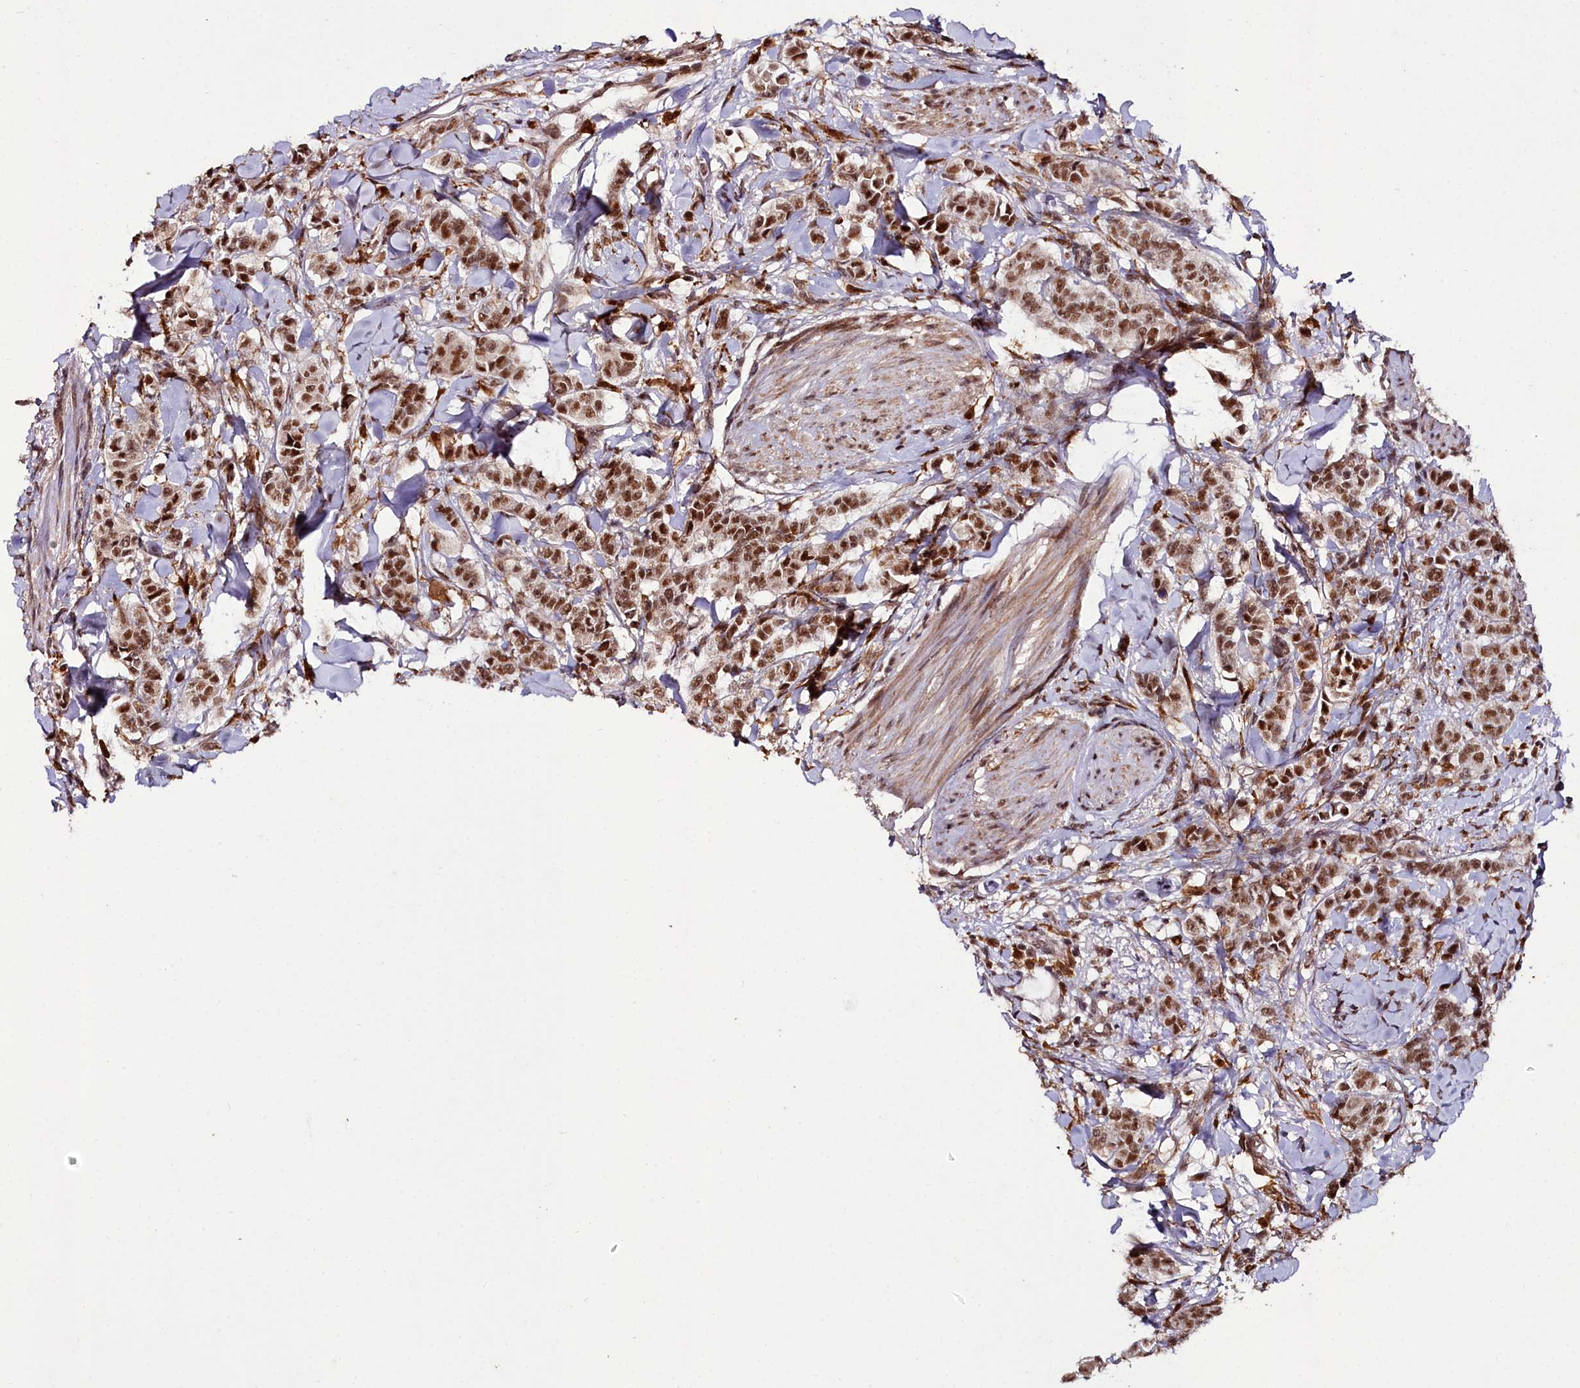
{"staining": {"intensity": "strong", "quantity": ">75%", "location": "nuclear"}, "tissue": "breast cancer", "cell_type": "Tumor cells", "image_type": "cancer", "snomed": [{"axis": "morphology", "description": "Duct carcinoma"}, {"axis": "topography", "description": "Breast"}], "caption": "Strong nuclear expression is seen in about >75% of tumor cells in breast cancer.", "gene": "CXXC1", "patient": {"sex": "female", "age": 40}}